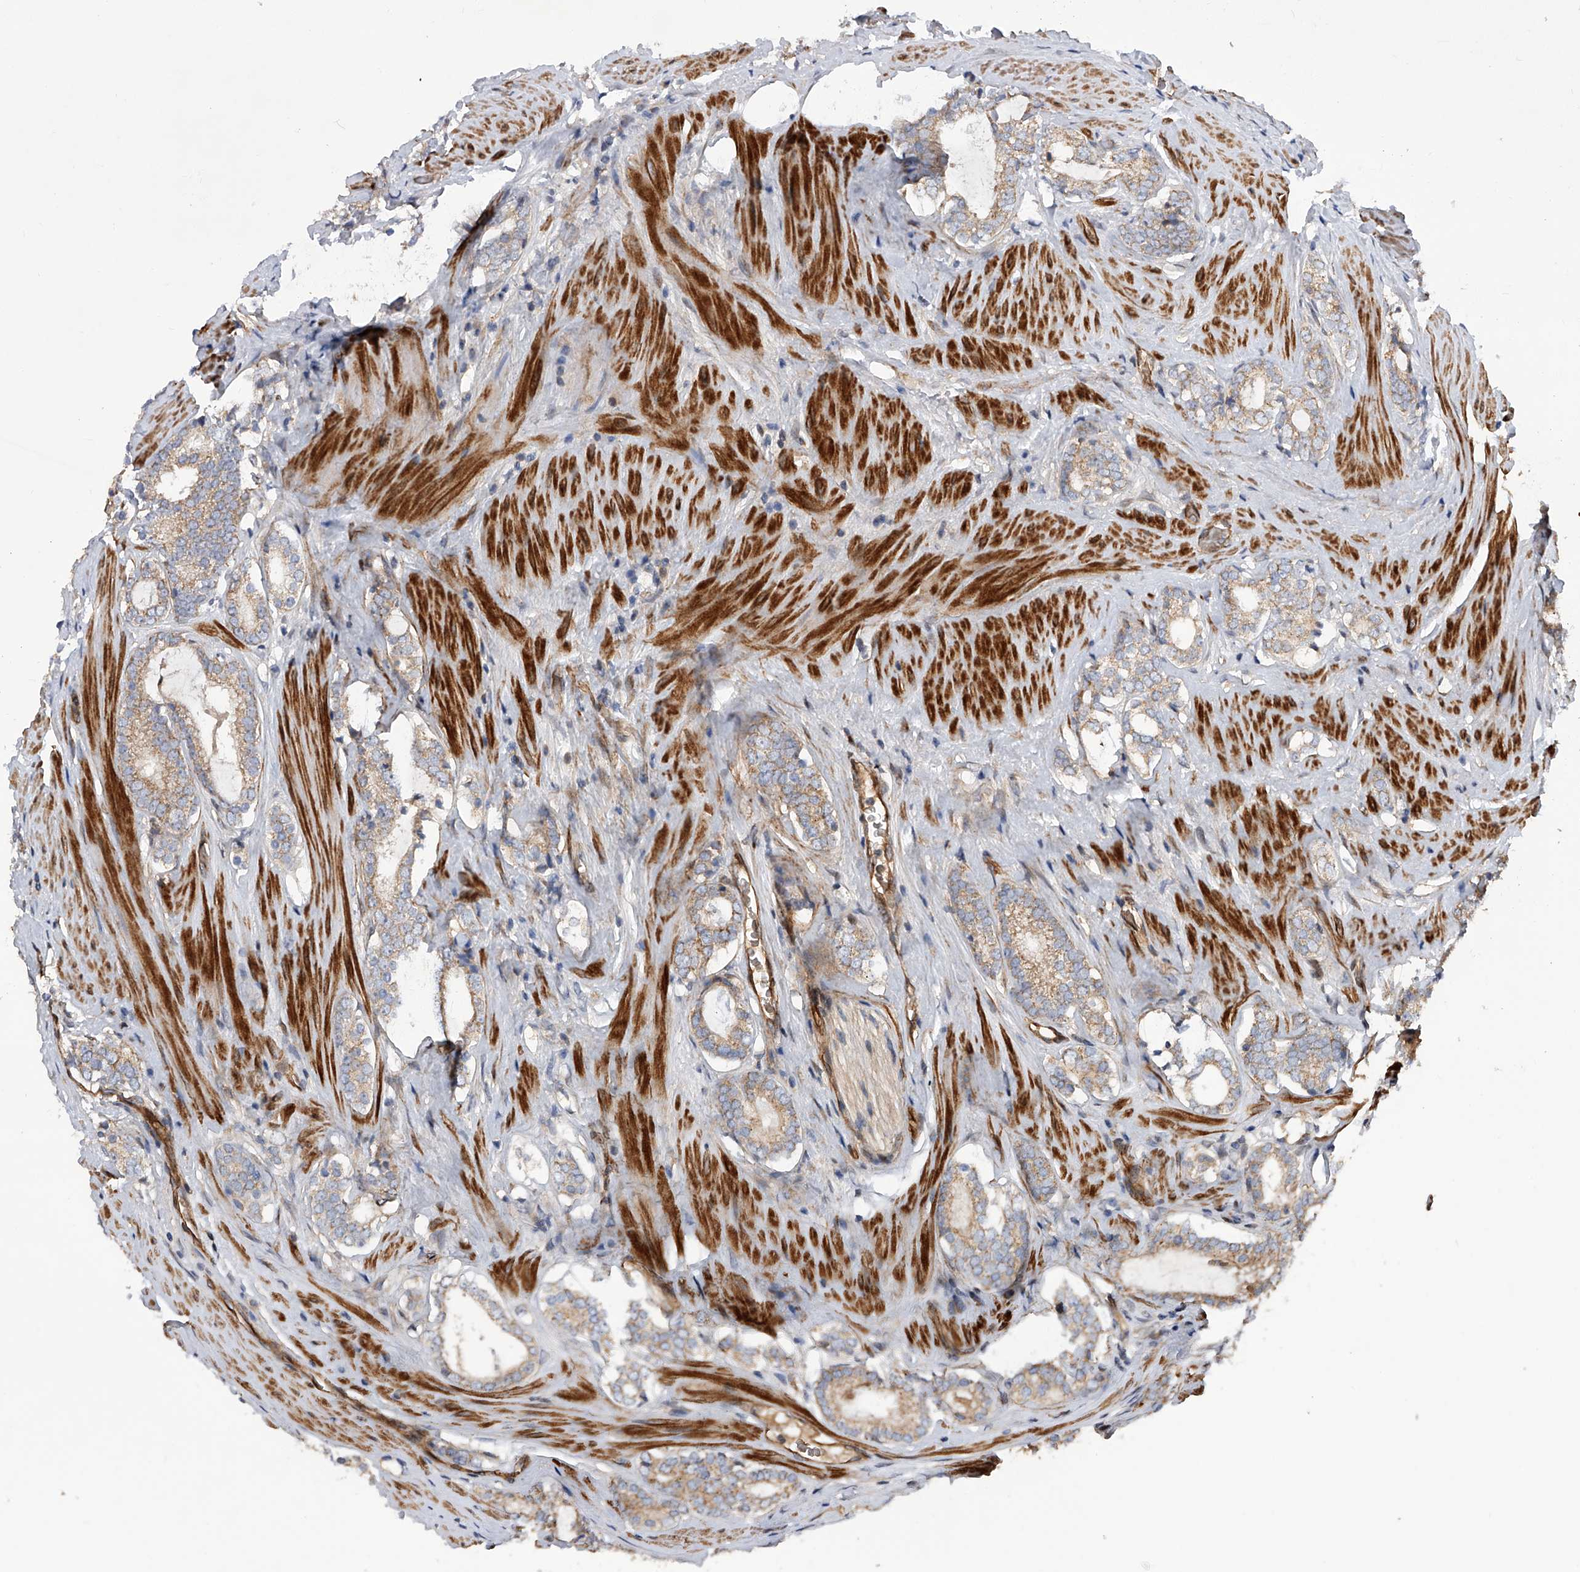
{"staining": {"intensity": "moderate", "quantity": ">75%", "location": "cytoplasmic/membranous"}, "tissue": "prostate cancer", "cell_type": "Tumor cells", "image_type": "cancer", "snomed": [{"axis": "morphology", "description": "Adenocarcinoma, High grade"}, {"axis": "topography", "description": "Prostate"}], "caption": "Immunohistochemical staining of prostate adenocarcinoma (high-grade) reveals moderate cytoplasmic/membranous protein positivity in about >75% of tumor cells.", "gene": "PDSS2", "patient": {"sex": "male", "age": 63}}